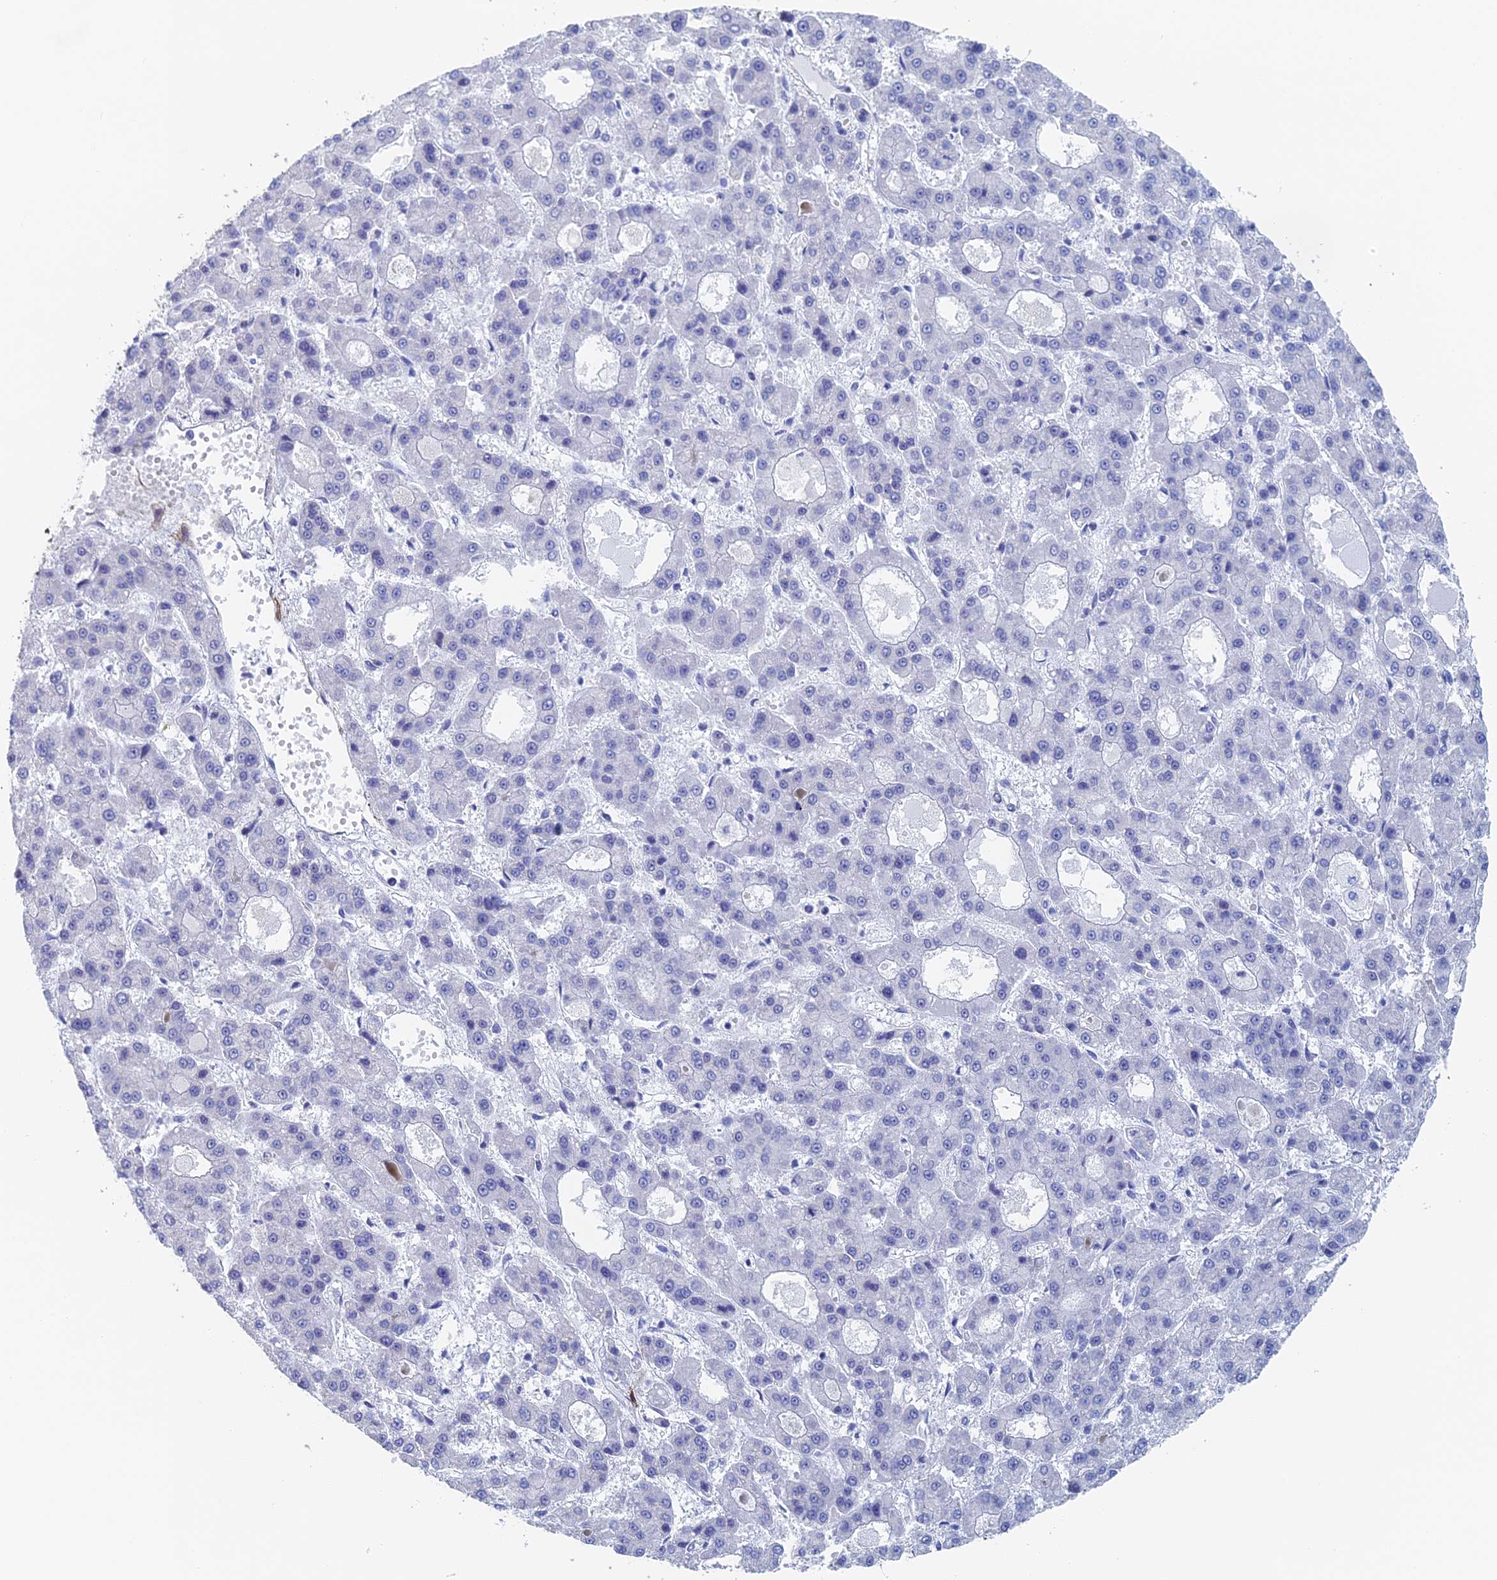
{"staining": {"intensity": "negative", "quantity": "none", "location": "none"}, "tissue": "liver cancer", "cell_type": "Tumor cells", "image_type": "cancer", "snomed": [{"axis": "morphology", "description": "Carcinoma, Hepatocellular, NOS"}, {"axis": "topography", "description": "Liver"}], "caption": "IHC of hepatocellular carcinoma (liver) reveals no positivity in tumor cells.", "gene": "KCNK18", "patient": {"sex": "male", "age": 70}}